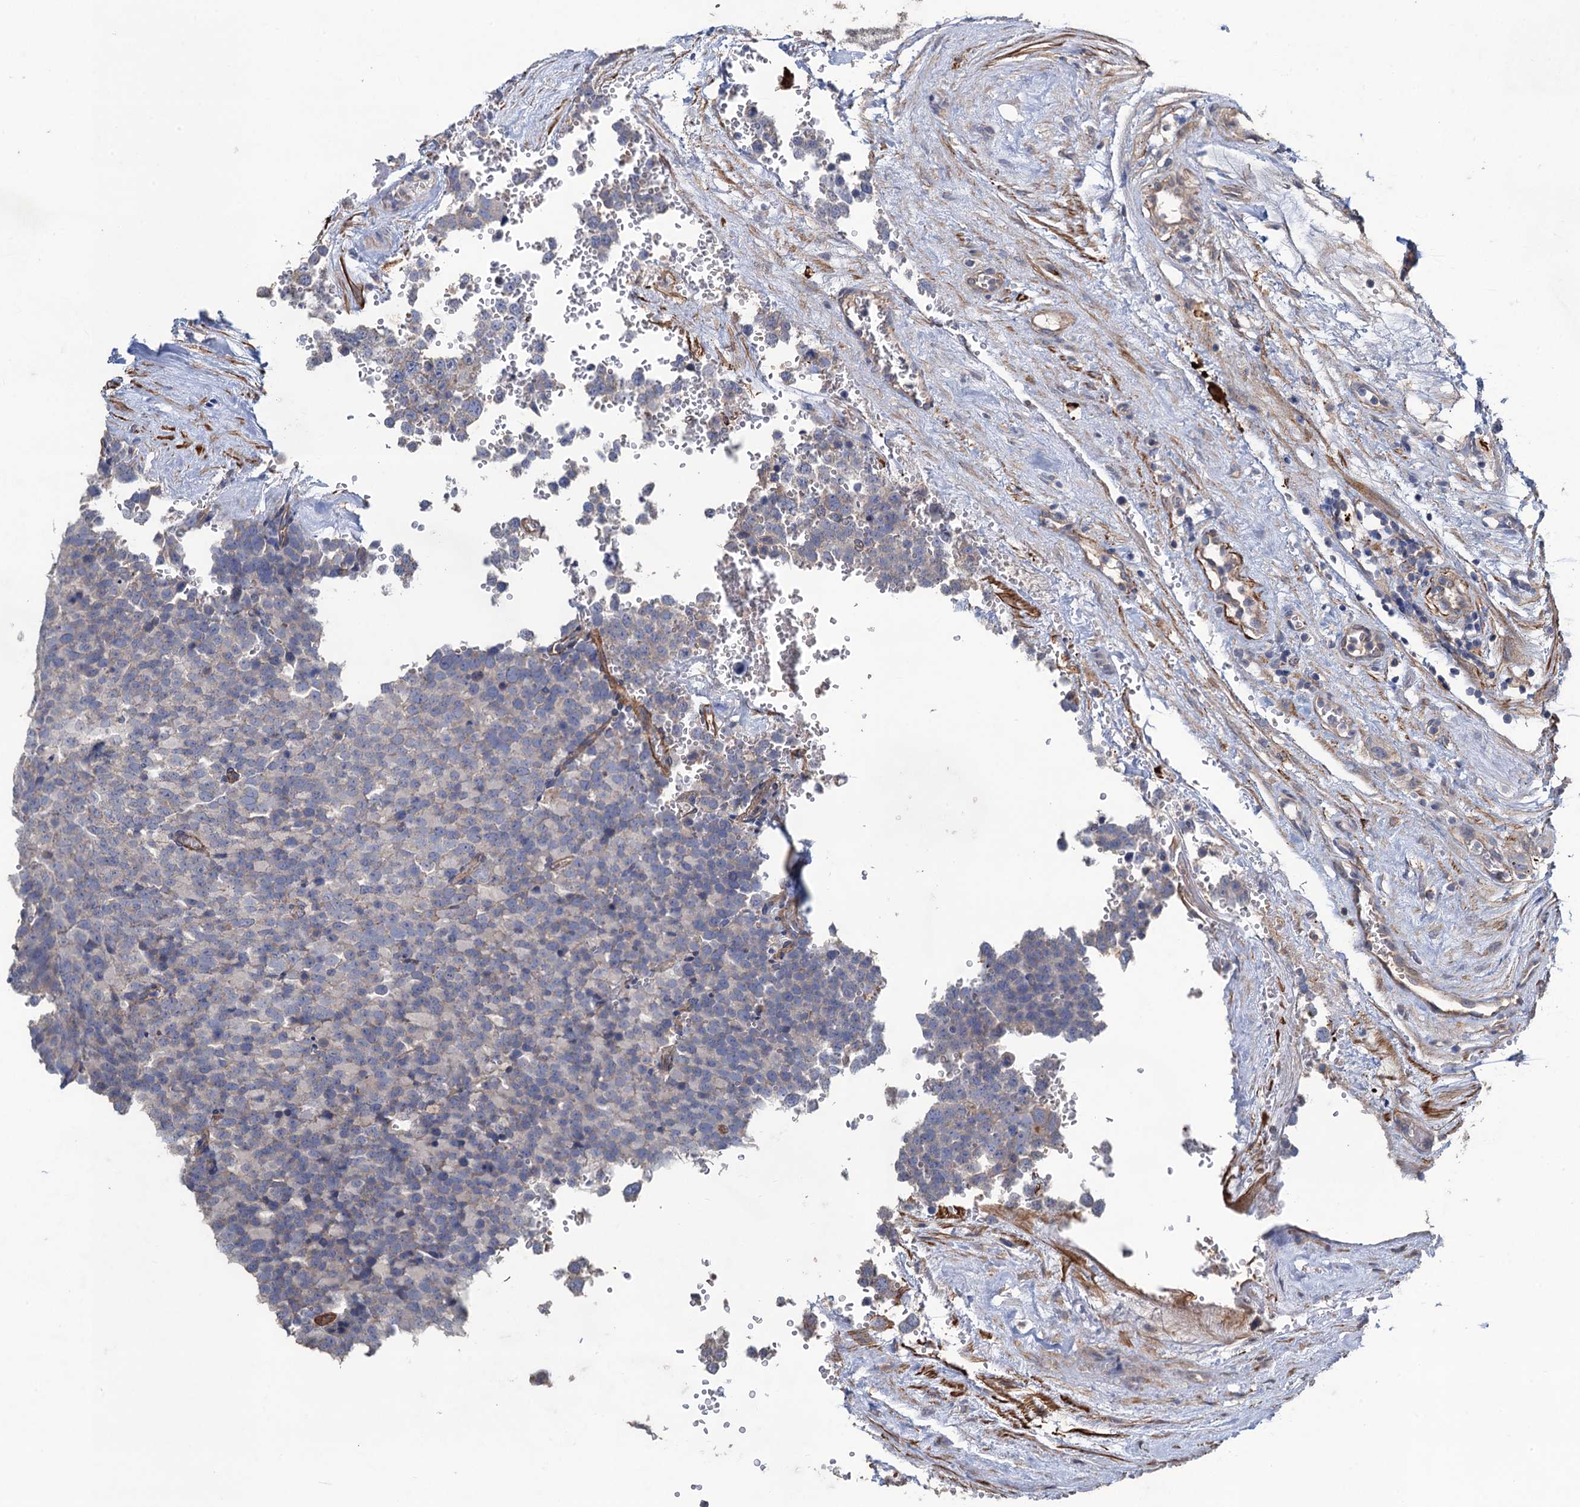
{"staining": {"intensity": "negative", "quantity": "none", "location": "none"}, "tissue": "testis cancer", "cell_type": "Tumor cells", "image_type": "cancer", "snomed": [{"axis": "morphology", "description": "Seminoma, NOS"}, {"axis": "topography", "description": "Testis"}], "caption": "Immunohistochemical staining of seminoma (testis) shows no significant staining in tumor cells.", "gene": "SMCO3", "patient": {"sex": "male", "age": 71}}